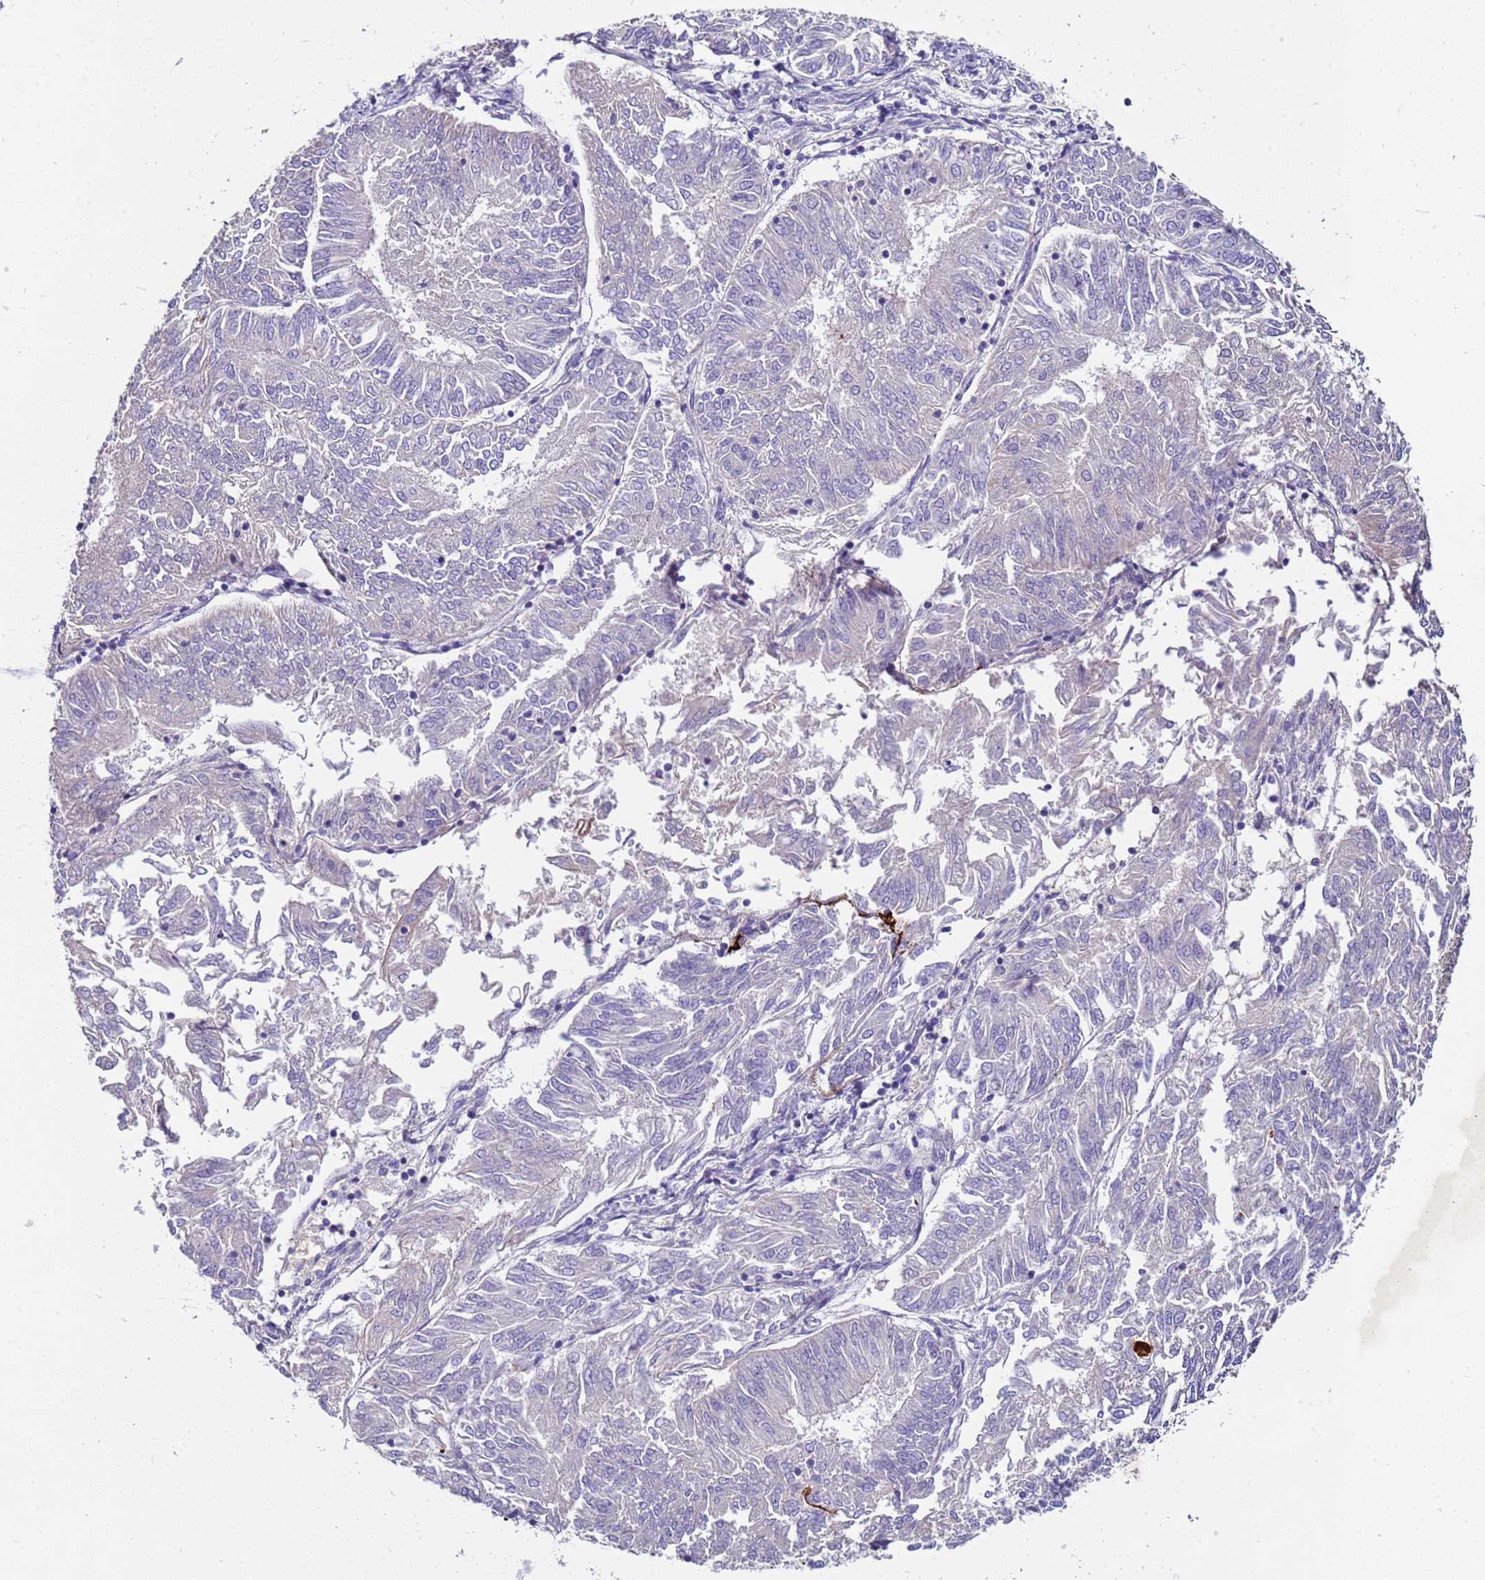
{"staining": {"intensity": "negative", "quantity": "none", "location": "none"}, "tissue": "endometrial cancer", "cell_type": "Tumor cells", "image_type": "cancer", "snomed": [{"axis": "morphology", "description": "Adenocarcinoma, NOS"}, {"axis": "topography", "description": "Endometrium"}], "caption": "This micrograph is of adenocarcinoma (endometrial) stained with IHC to label a protein in brown with the nuclei are counter-stained blue. There is no positivity in tumor cells.", "gene": "TRIM51", "patient": {"sex": "female", "age": 58}}